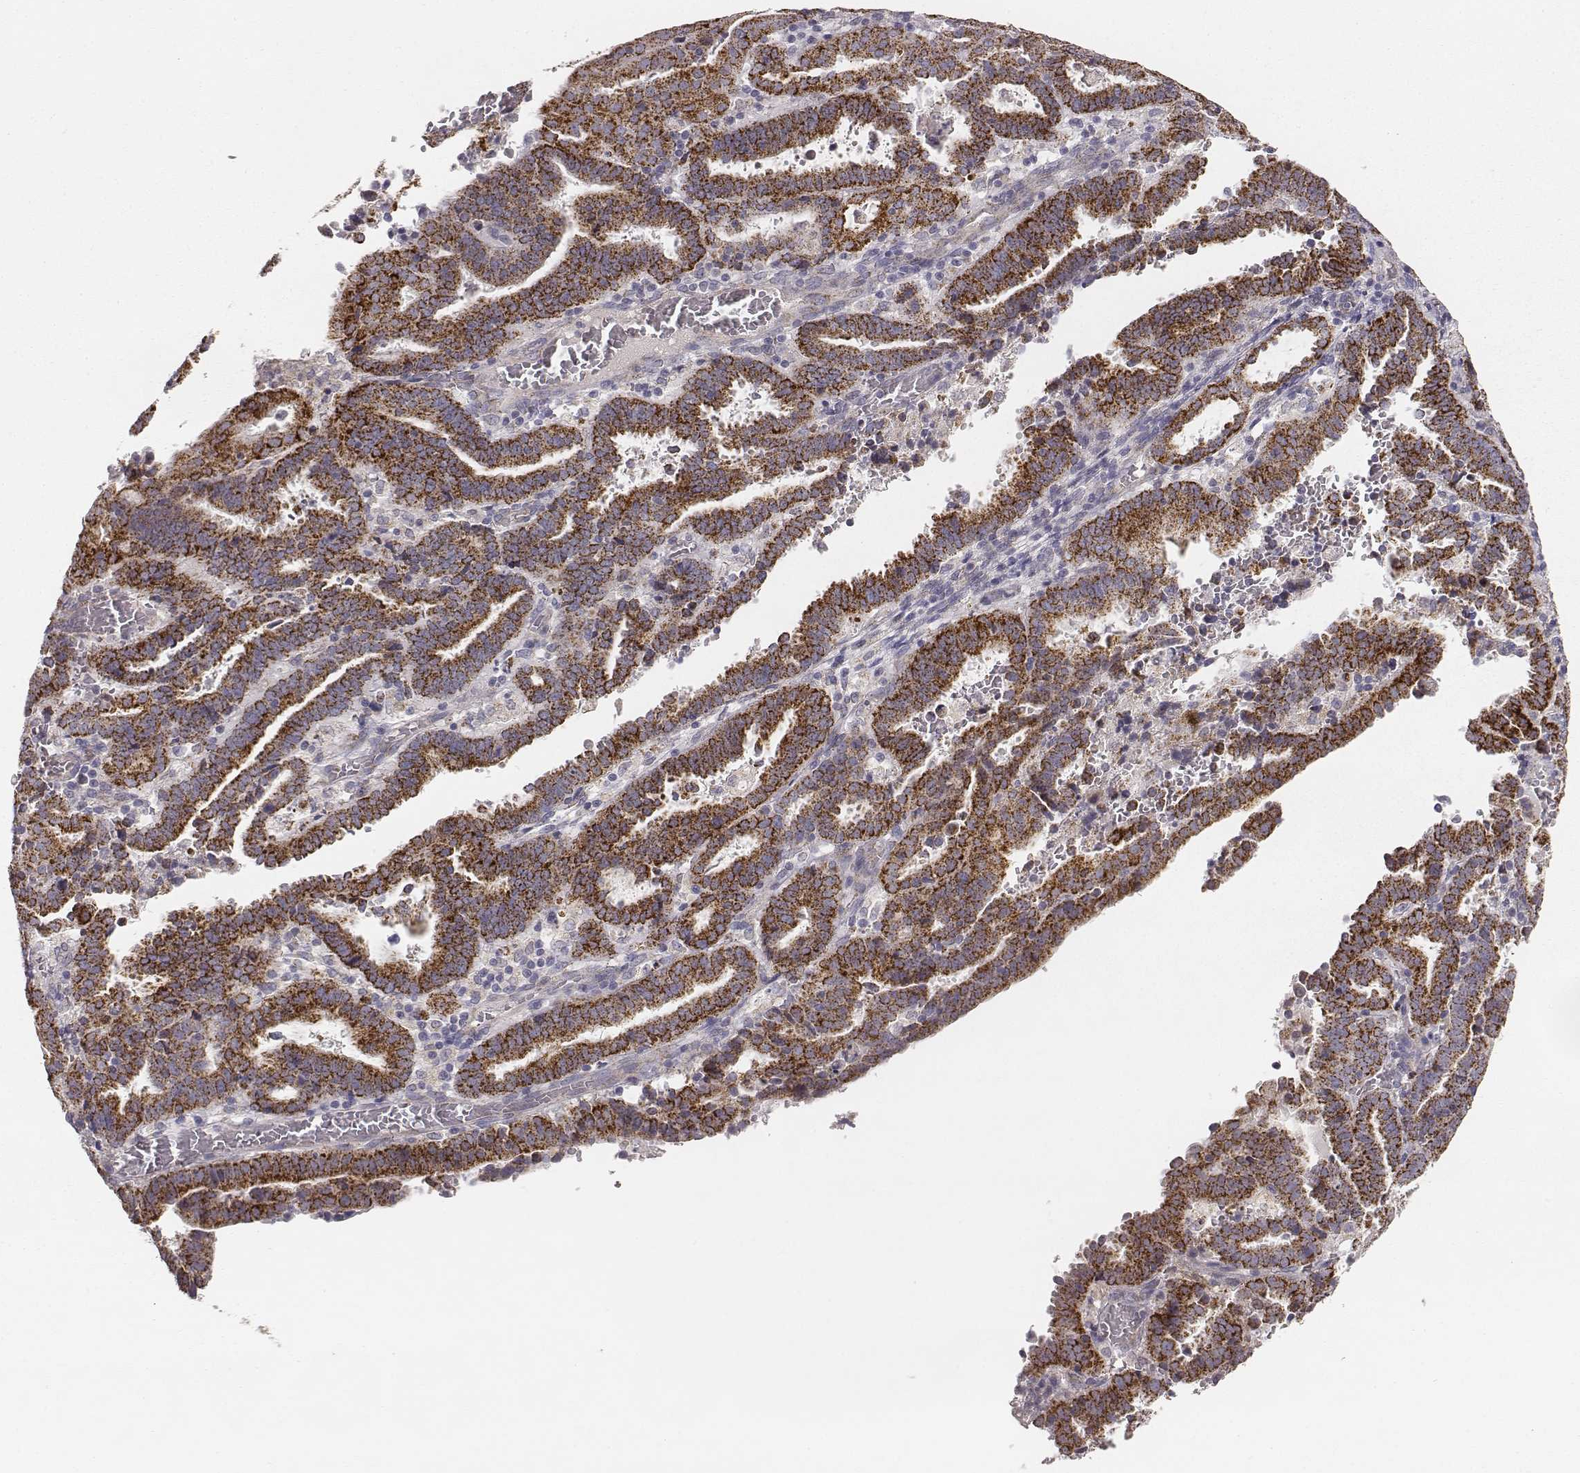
{"staining": {"intensity": "strong", "quantity": ">75%", "location": "cytoplasmic/membranous"}, "tissue": "endometrial cancer", "cell_type": "Tumor cells", "image_type": "cancer", "snomed": [{"axis": "morphology", "description": "Adenocarcinoma, NOS"}, {"axis": "topography", "description": "Uterus"}], "caption": "Human adenocarcinoma (endometrial) stained with a brown dye displays strong cytoplasmic/membranous positive positivity in about >75% of tumor cells.", "gene": "ABCD3", "patient": {"sex": "female", "age": 83}}